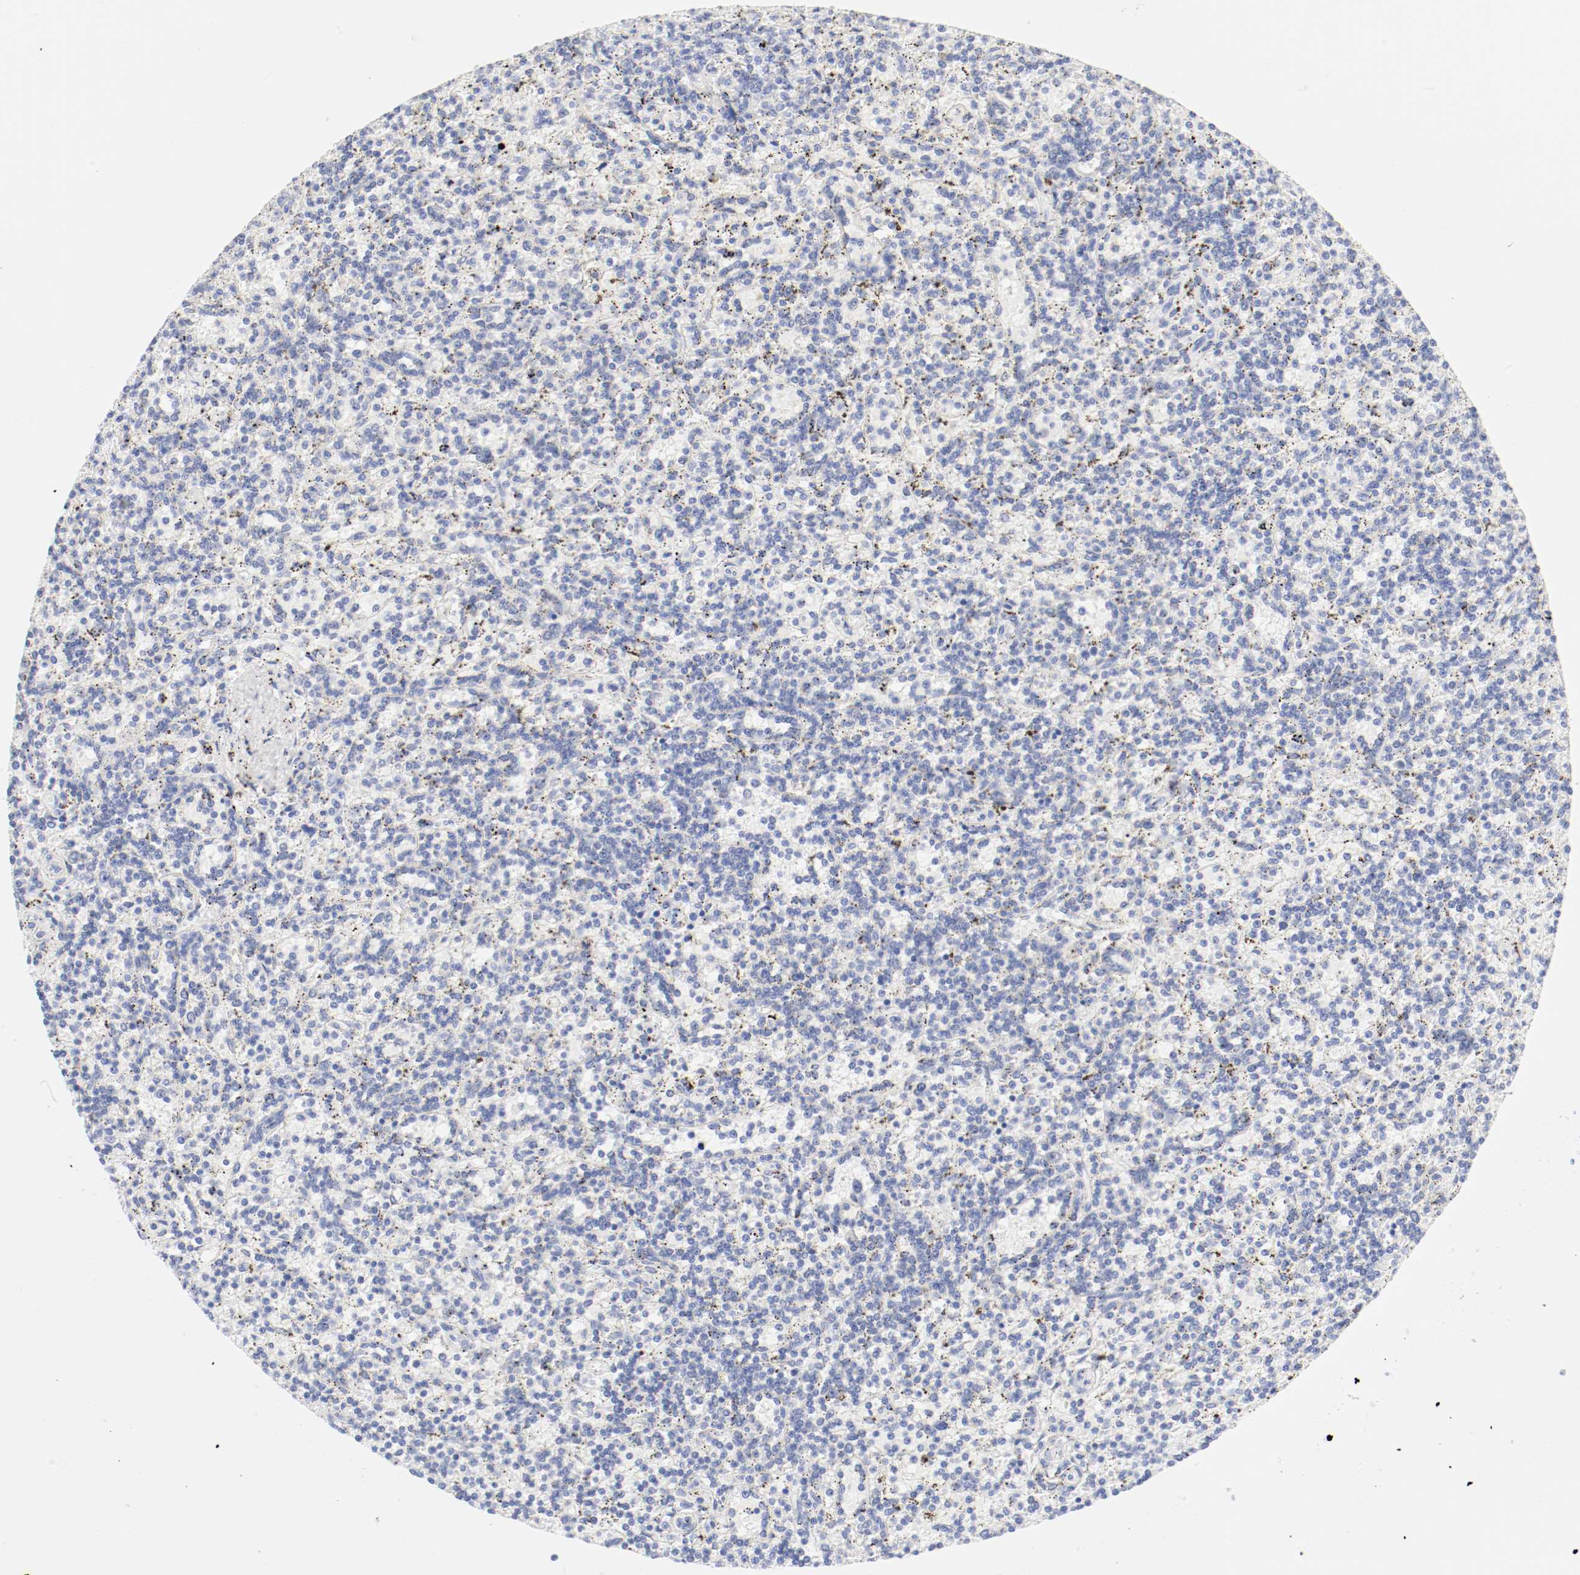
{"staining": {"intensity": "negative", "quantity": "none", "location": "none"}, "tissue": "lymphoma", "cell_type": "Tumor cells", "image_type": "cancer", "snomed": [{"axis": "morphology", "description": "Malignant lymphoma, non-Hodgkin's type, Low grade"}, {"axis": "topography", "description": "Spleen"}], "caption": "Human lymphoma stained for a protein using IHC demonstrates no expression in tumor cells.", "gene": "HOMER1", "patient": {"sex": "male", "age": 73}}